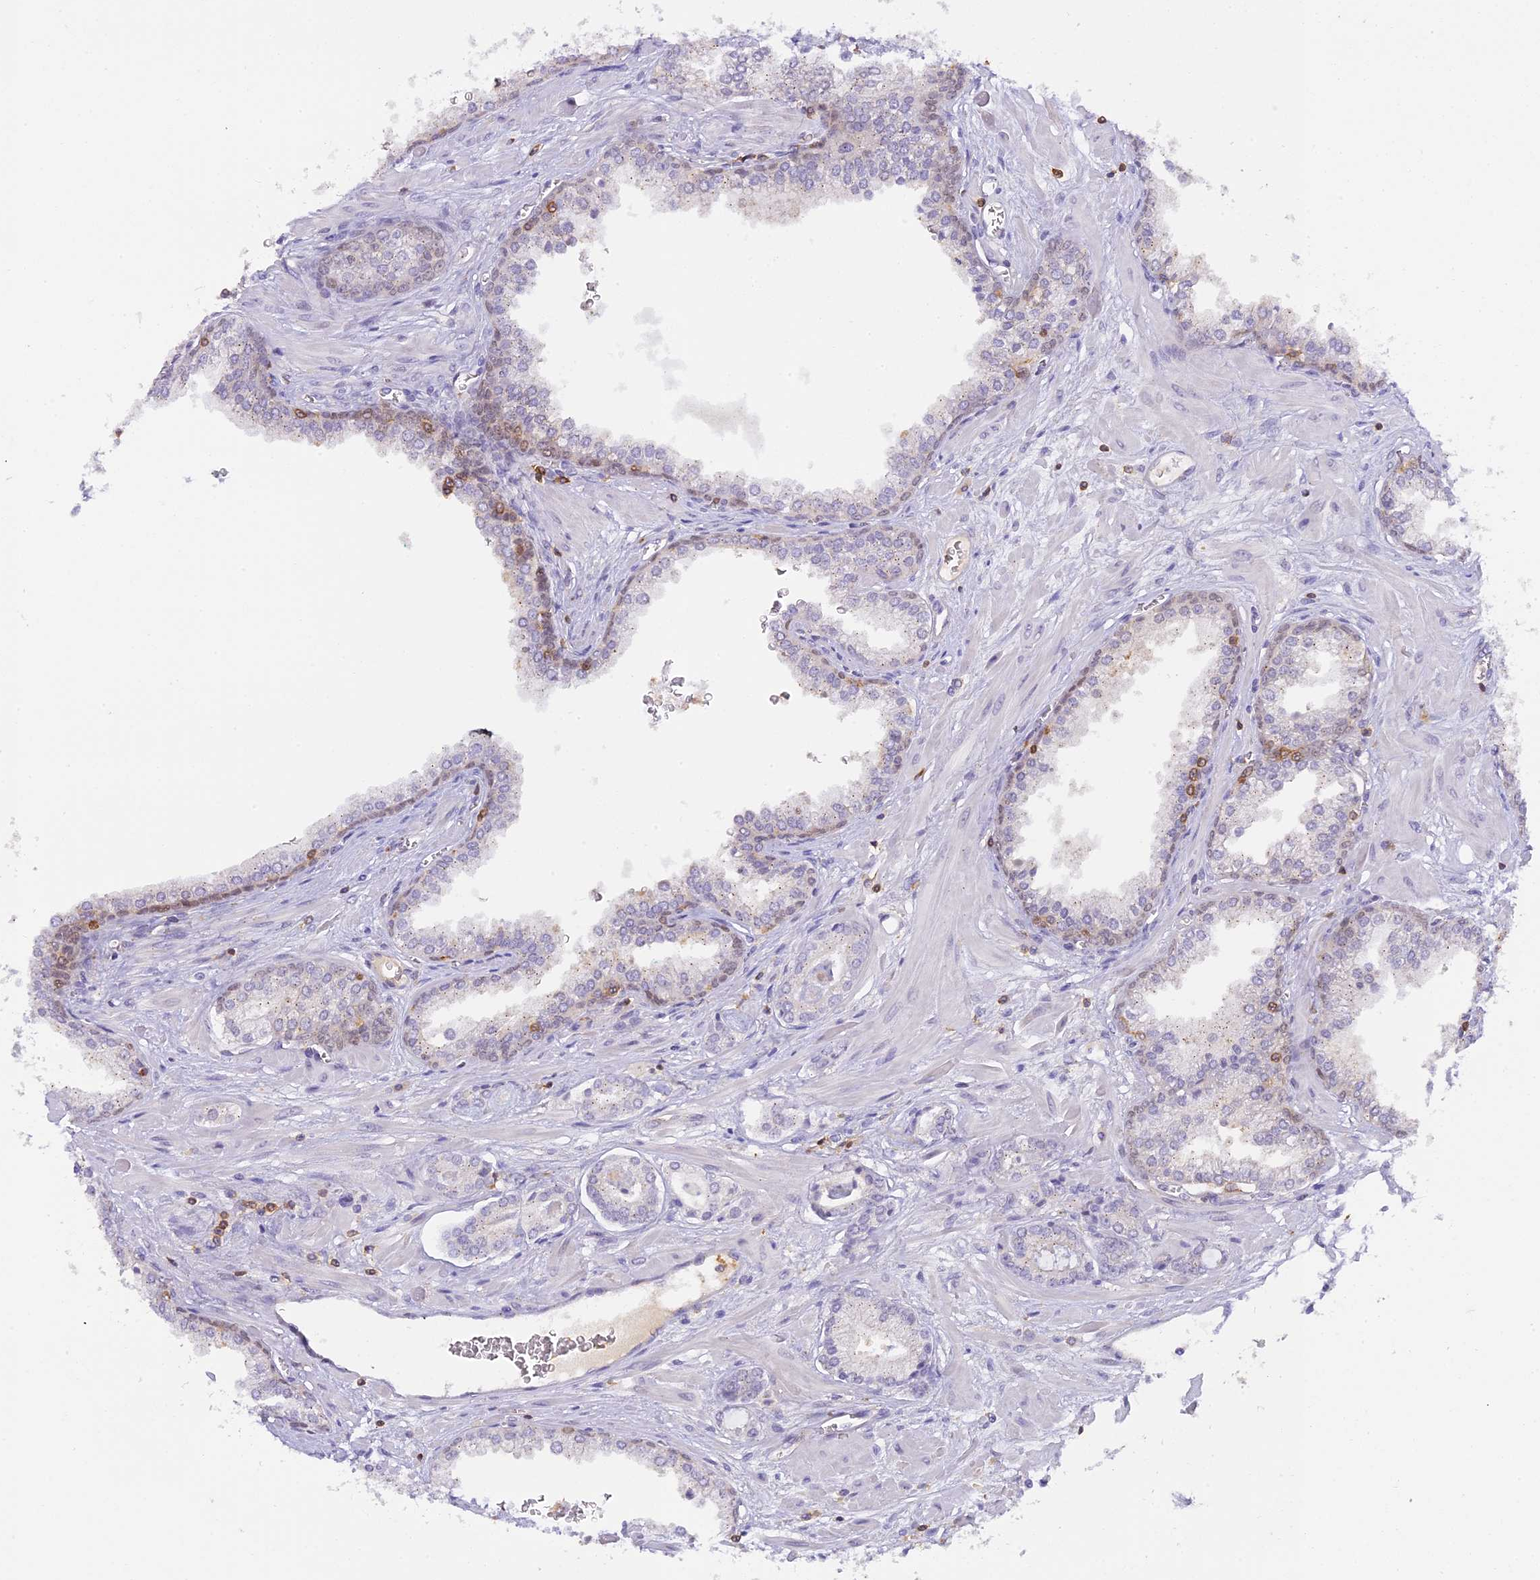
{"staining": {"intensity": "negative", "quantity": "none", "location": "none"}, "tissue": "prostate cancer", "cell_type": "Tumor cells", "image_type": "cancer", "snomed": [{"axis": "morphology", "description": "Adenocarcinoma, Low grade"}, {"axis": "topography", "description": "Prostate"}], "caption": "Adenocarcinoma (low-grade) (prostate) was stained to show a protein in brown. There is no significant staining in tumor cells. (DAB IHC, high magnification).", "gene": "FYB1", "patient": {"sex": "male", "age": 67}}